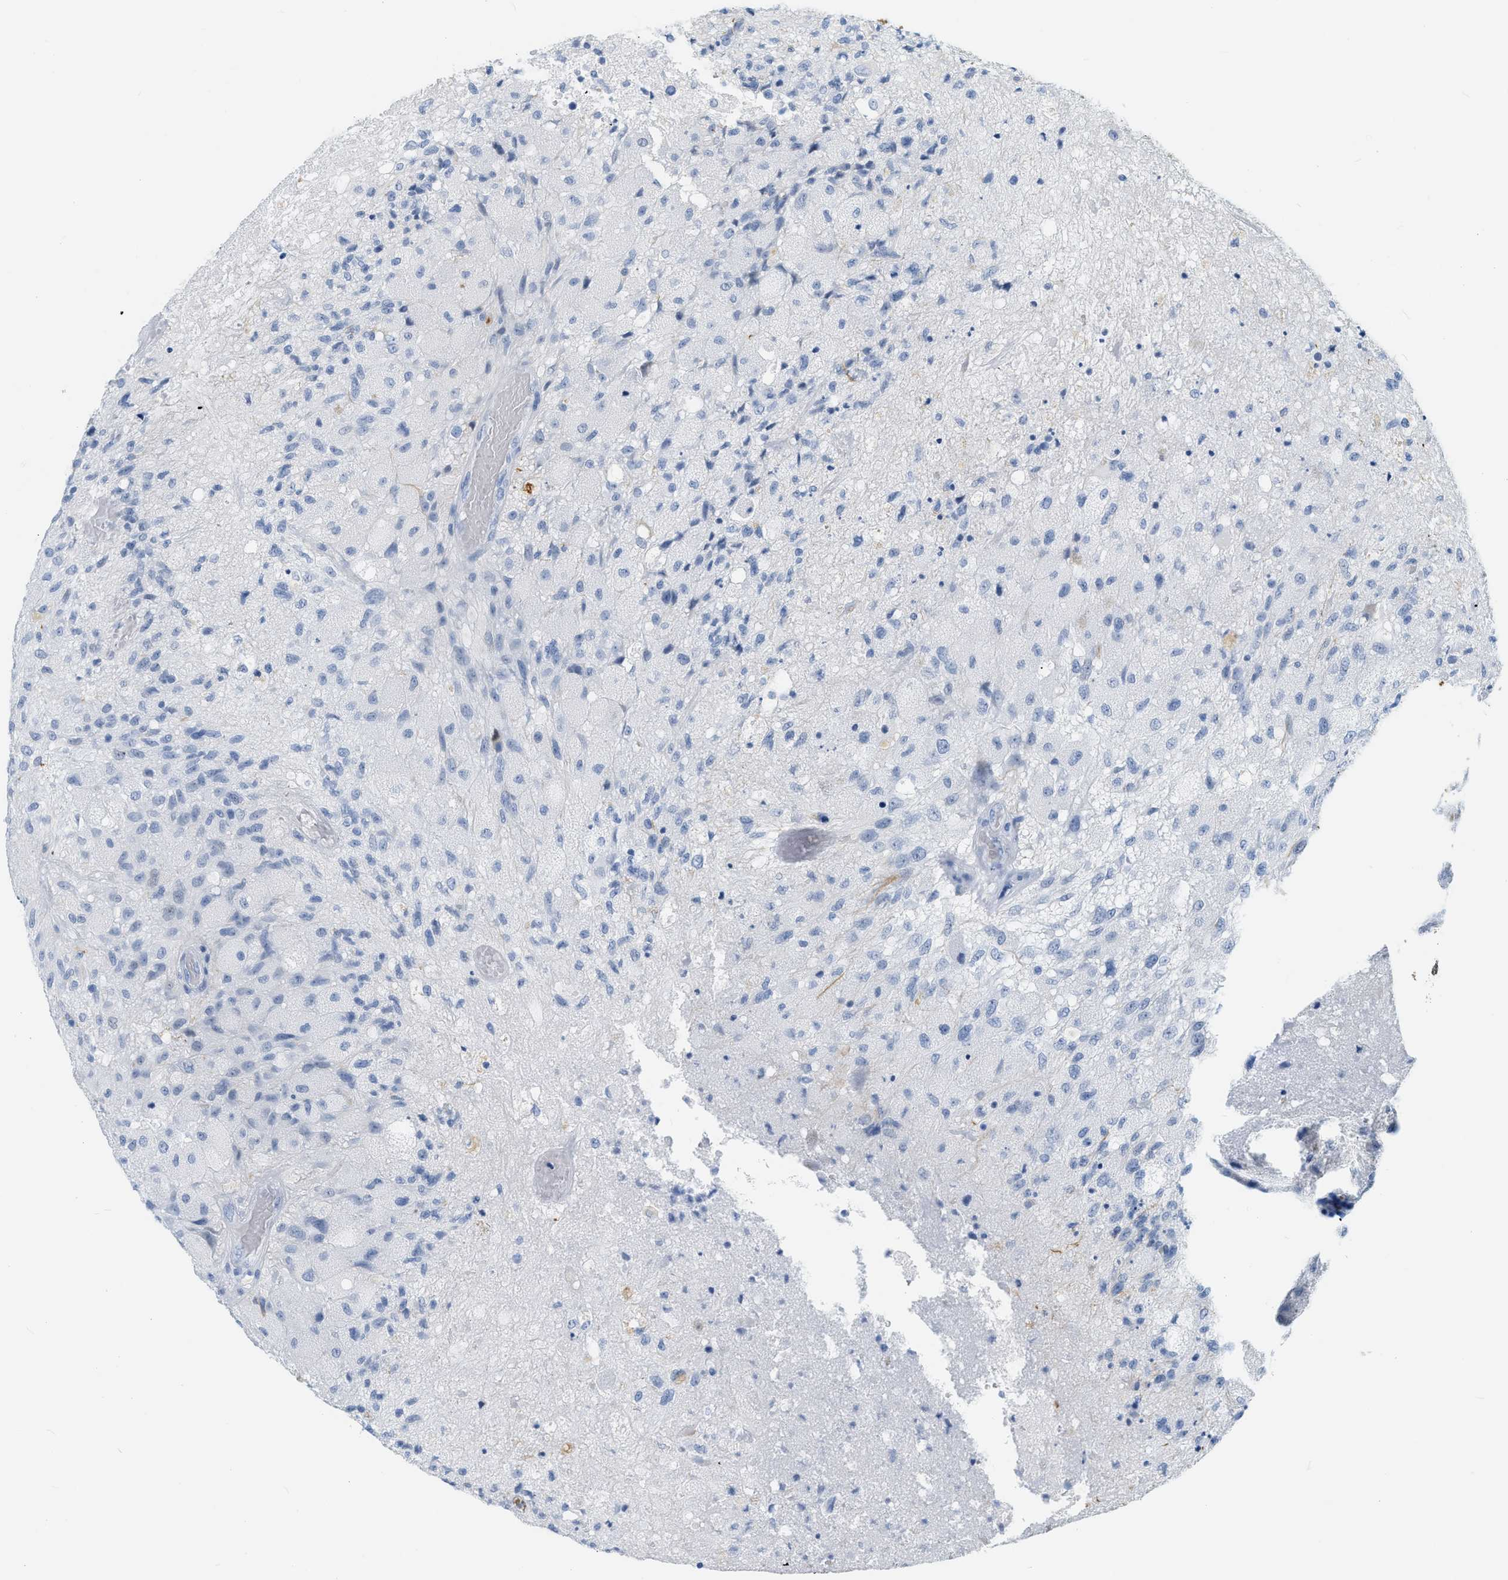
{"staining": {"intensity": "negative", "quantity": "none", "location": "none"}, "tissue": "glioma", "cell_type": "Tumor cells", "image_type": "cancer", "snomed": [{"axis": "morphology", "description": "Normal tissue, NOS"}, {"axis": "morphology", "description": "Glioma, malignant, High grade"}, {"axis": "topography", "description": "Cerebral cortex"}], "caption": "A high-resolution histopathology image shows IHC staining of malignant glioma (high-grade), which reveals no significant expression in tumor cells. (DAB (3,3'-diaminobenzidine) immunohistochemistry (IHC) with hematoxylin counter stain).", "gene": "DES", "patient": {"sex": "male", "age": 77}}